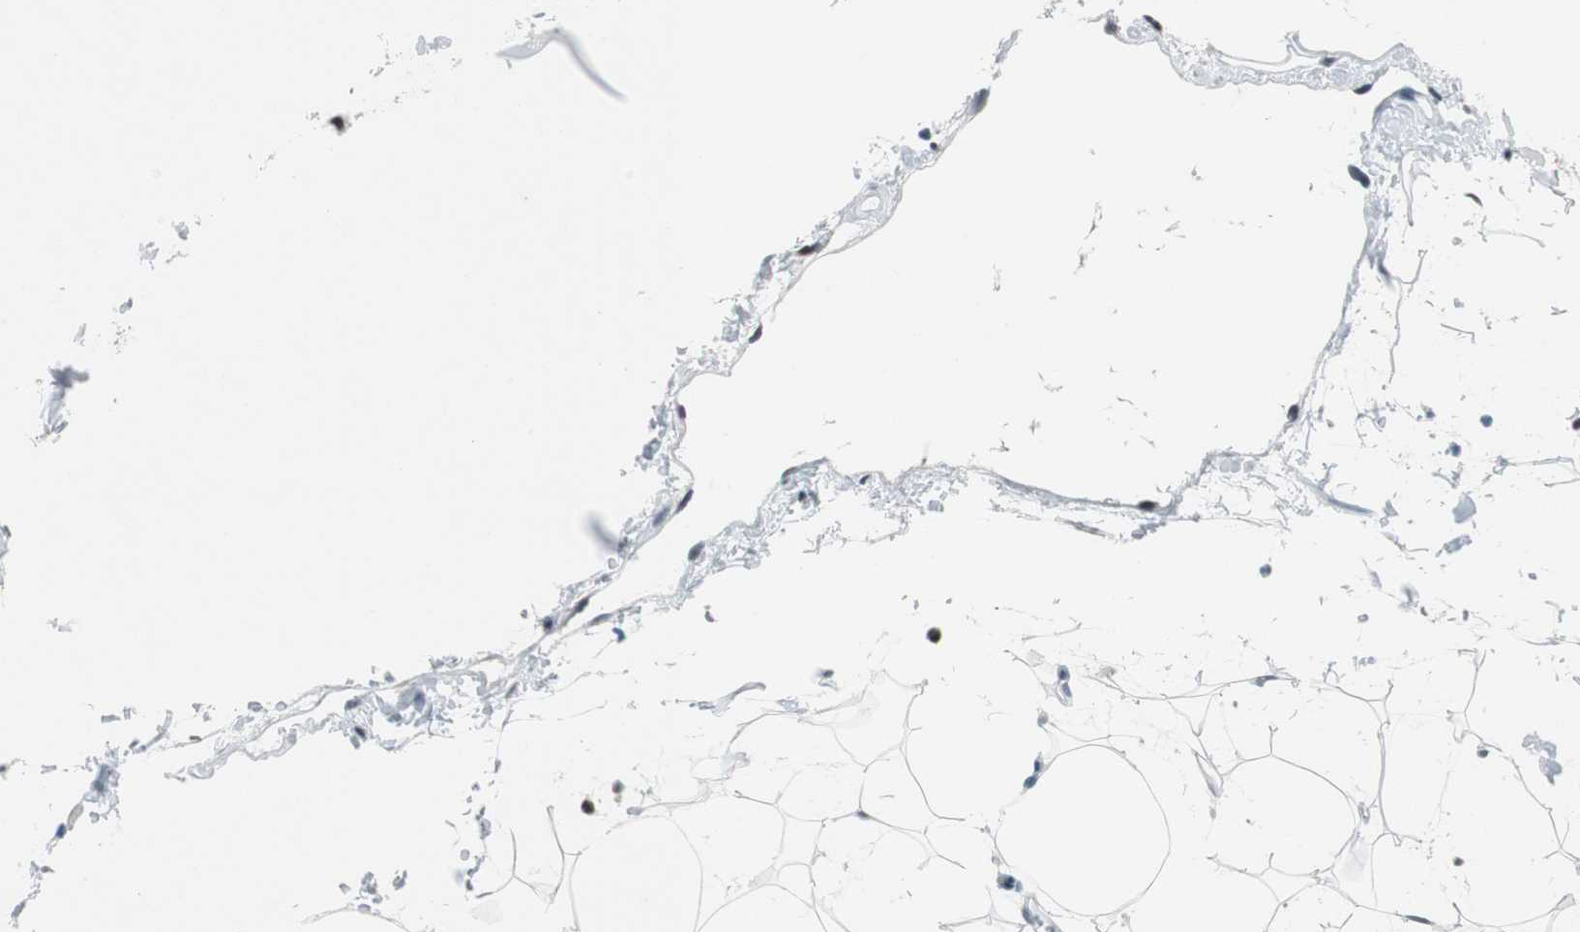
{"staining": {"intensity": "weak", "quantity": ">75%", "location": "nuclear"}, "tissue": "adipose tissue", "cell_type": "Adipocytes", "image_type": "normal", "snomed": [{"axis": "morphology", "description": "Normal tissue, NOS"}, {"axis": "topography", "description": "Soft tissue"}], "caption": "Weak nuclear positivity is appreciated in about >75% of adipocytes in benign adipose tissue. The protein is stained brown, and the nuclei are stained in blue (DAB IHC with brightfield microscopy, high magnification).", "gene": "HDAC3", "patient": {"sex": "male", "age": 72}}